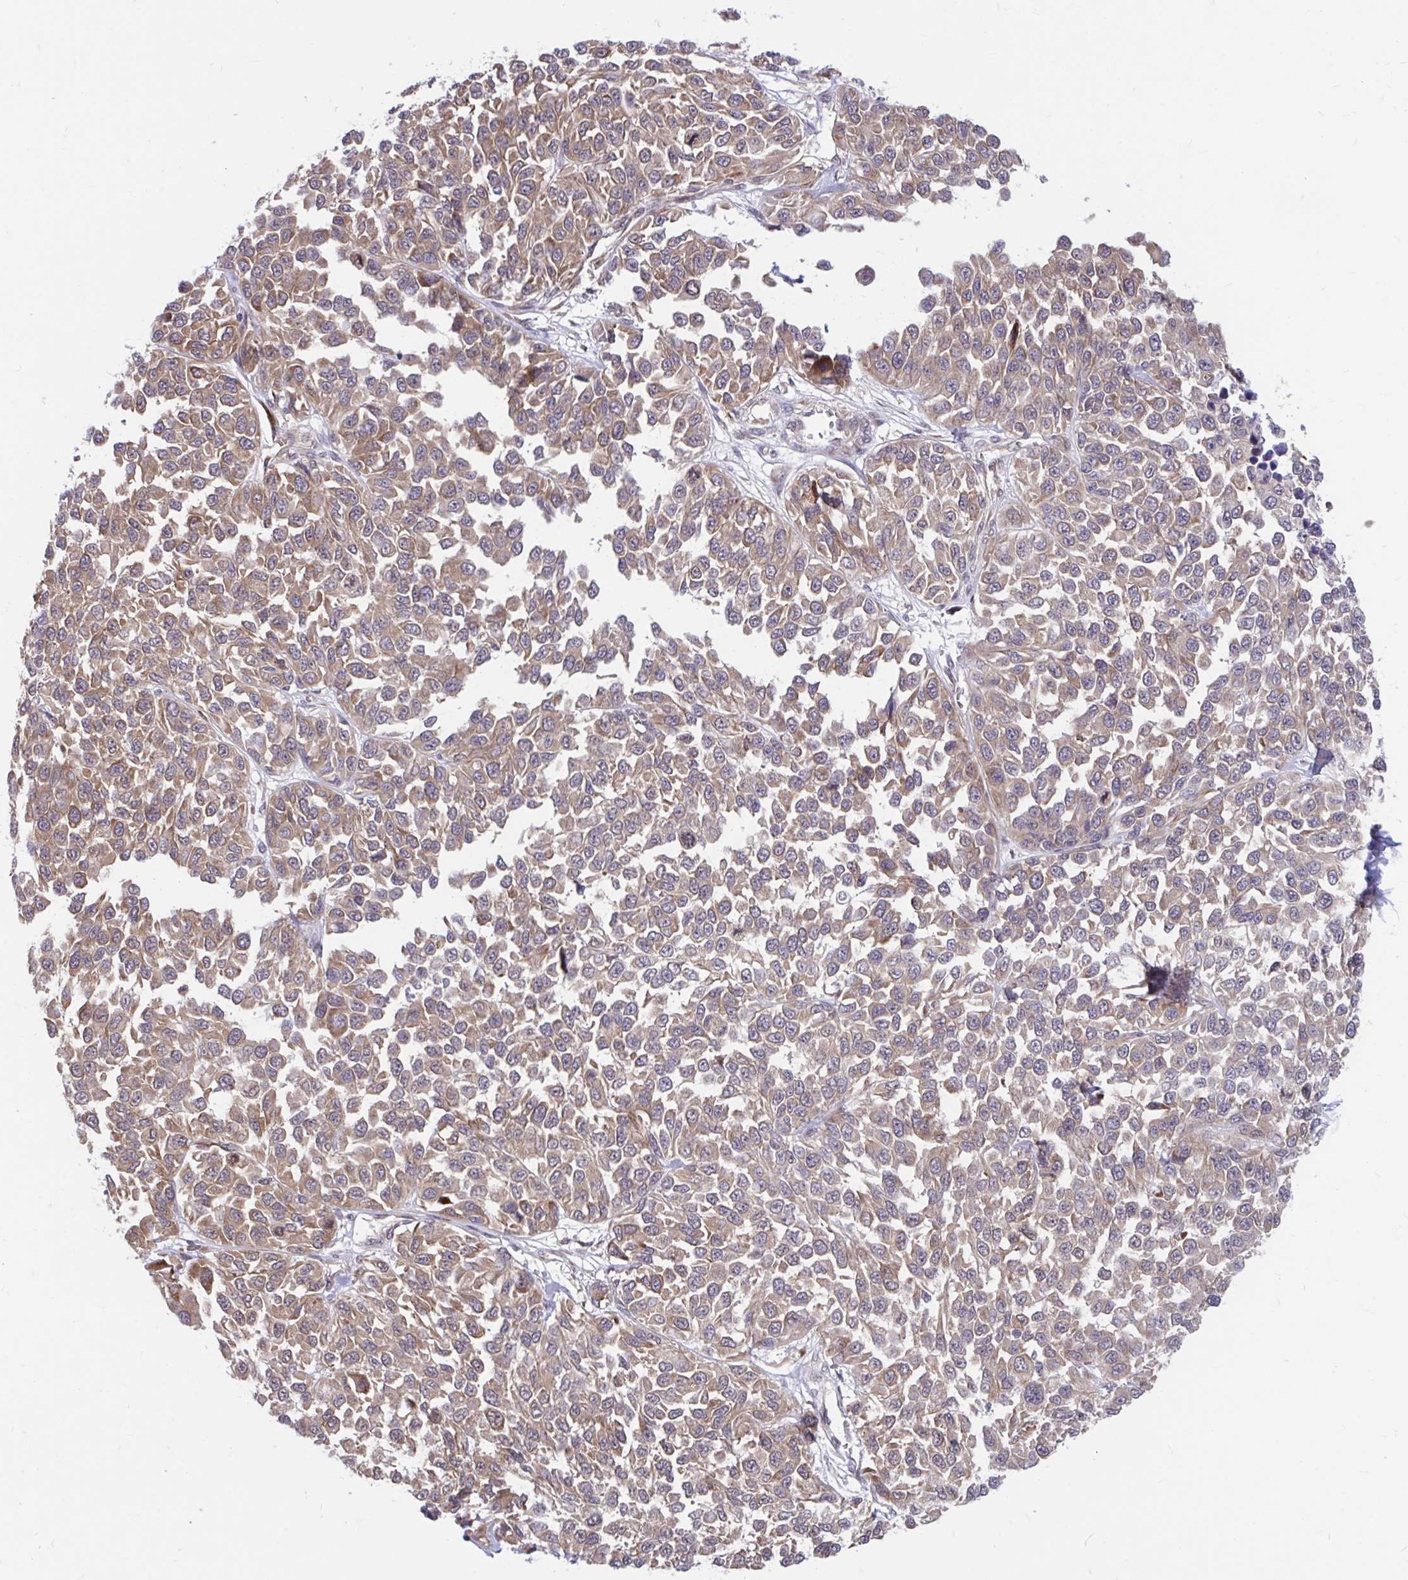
{"staining": {"intensity": "moderate", "quantity": ">75%", "location": "cytoplasmic/membranous"}, "tissue": "melanoma", "cell_type": "Tumor cells", "image_type": "cancer", "snomed": [{"axis": "morphology", "description": "Malignant melanoma, NOS"}, {"axis": "topography", "description": "Skin"}], "caption": "Protein staining of melanoma tissue displays moderate cytoplasmic/membranous staining in about >75% of tumor cells. Using DAB (brown) and hematoxylin (blue) stains, captured at high magnification using brightfield microscopy.", "gene": "SELENON", "patient": {"sex": "male", "age": 62}}